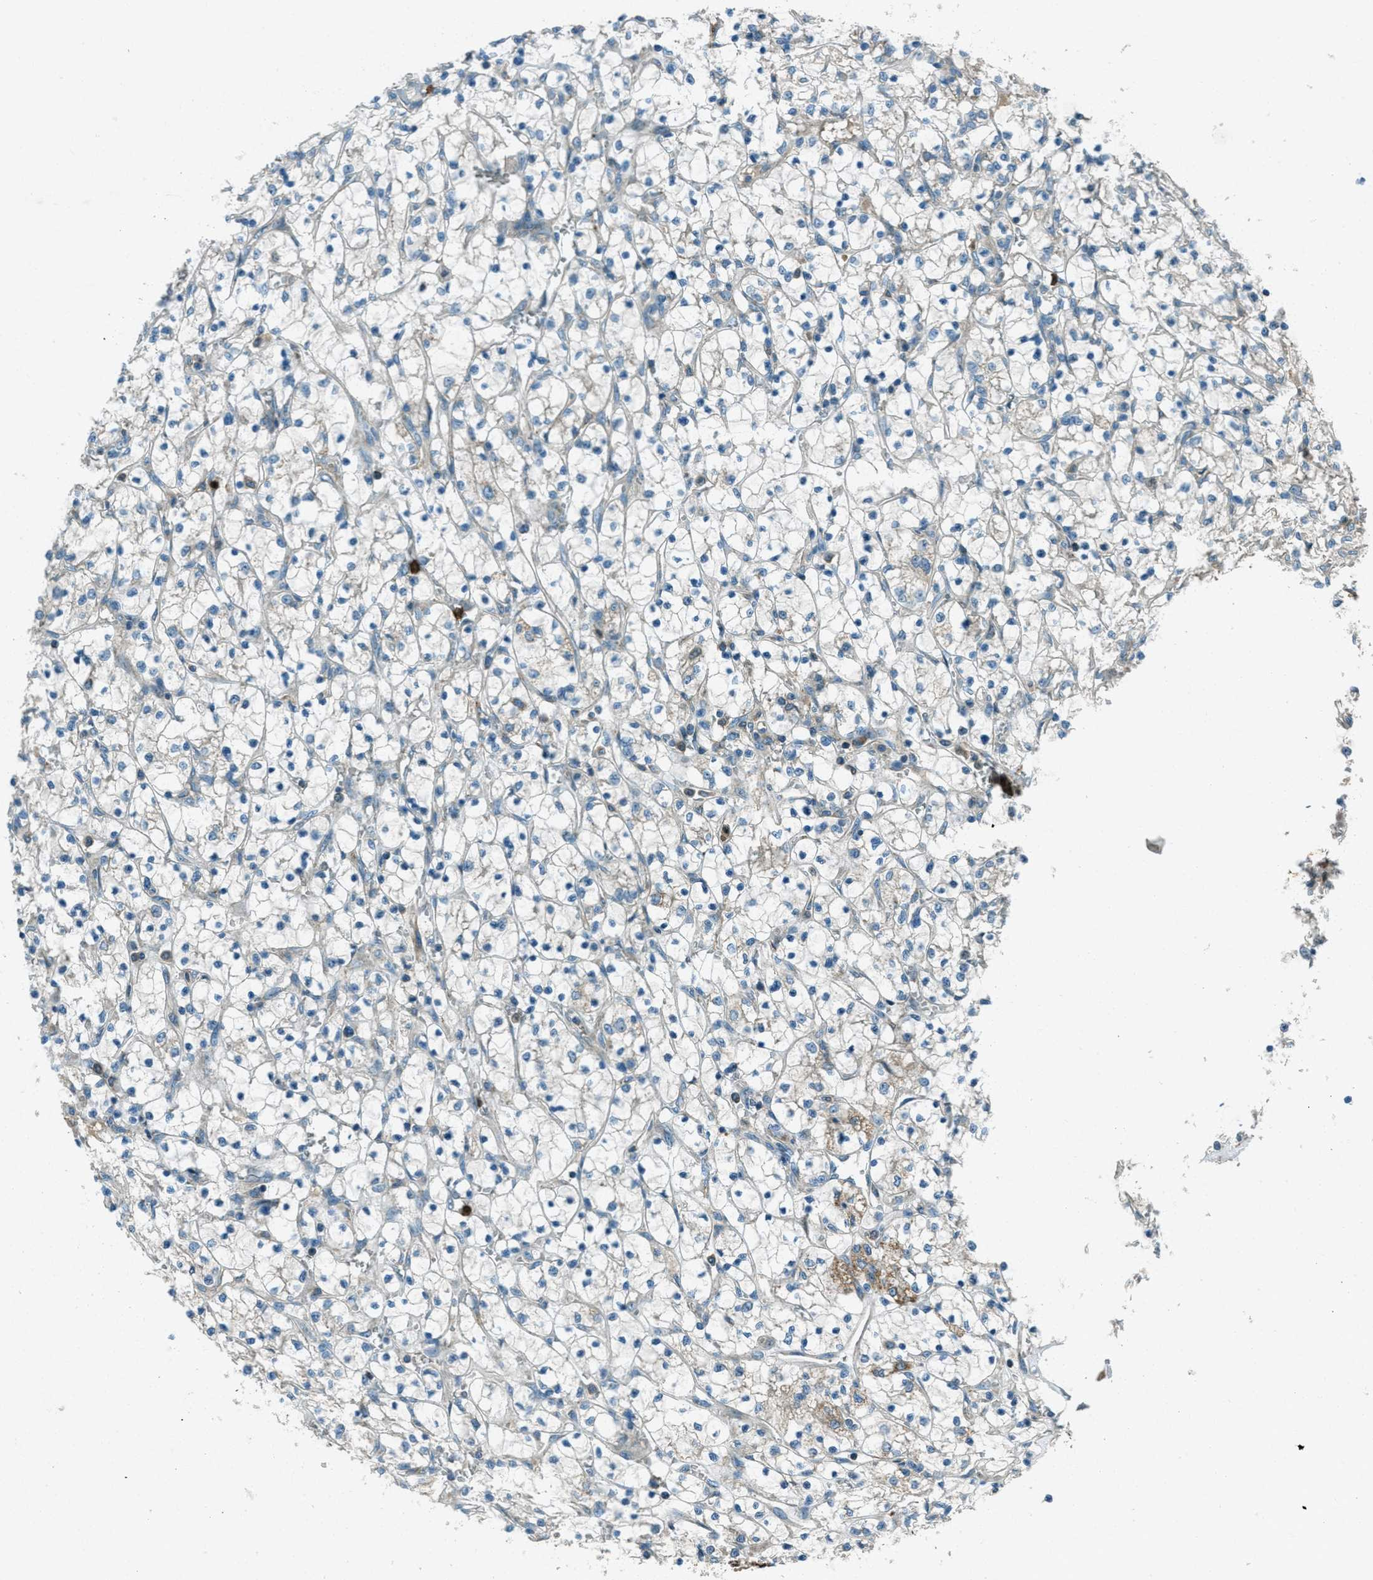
{"staining": {"intensity": "negative", "quantity": "none", "location": "none"}, "tissue": "renal cancer", "cell_type": "Tumor cells", "image_type": "cancer", "snomed": [{"axis": "morphology", "description": "Adenocarcinoma, NOS"}, {"axis": "topography", "description": "Kidney"}], "caption": "There is no significant staining in tumor cells of adenocarcinoma (renal).", "gene": "FAR1", "patient": {"sex": "female", "age": 69}}